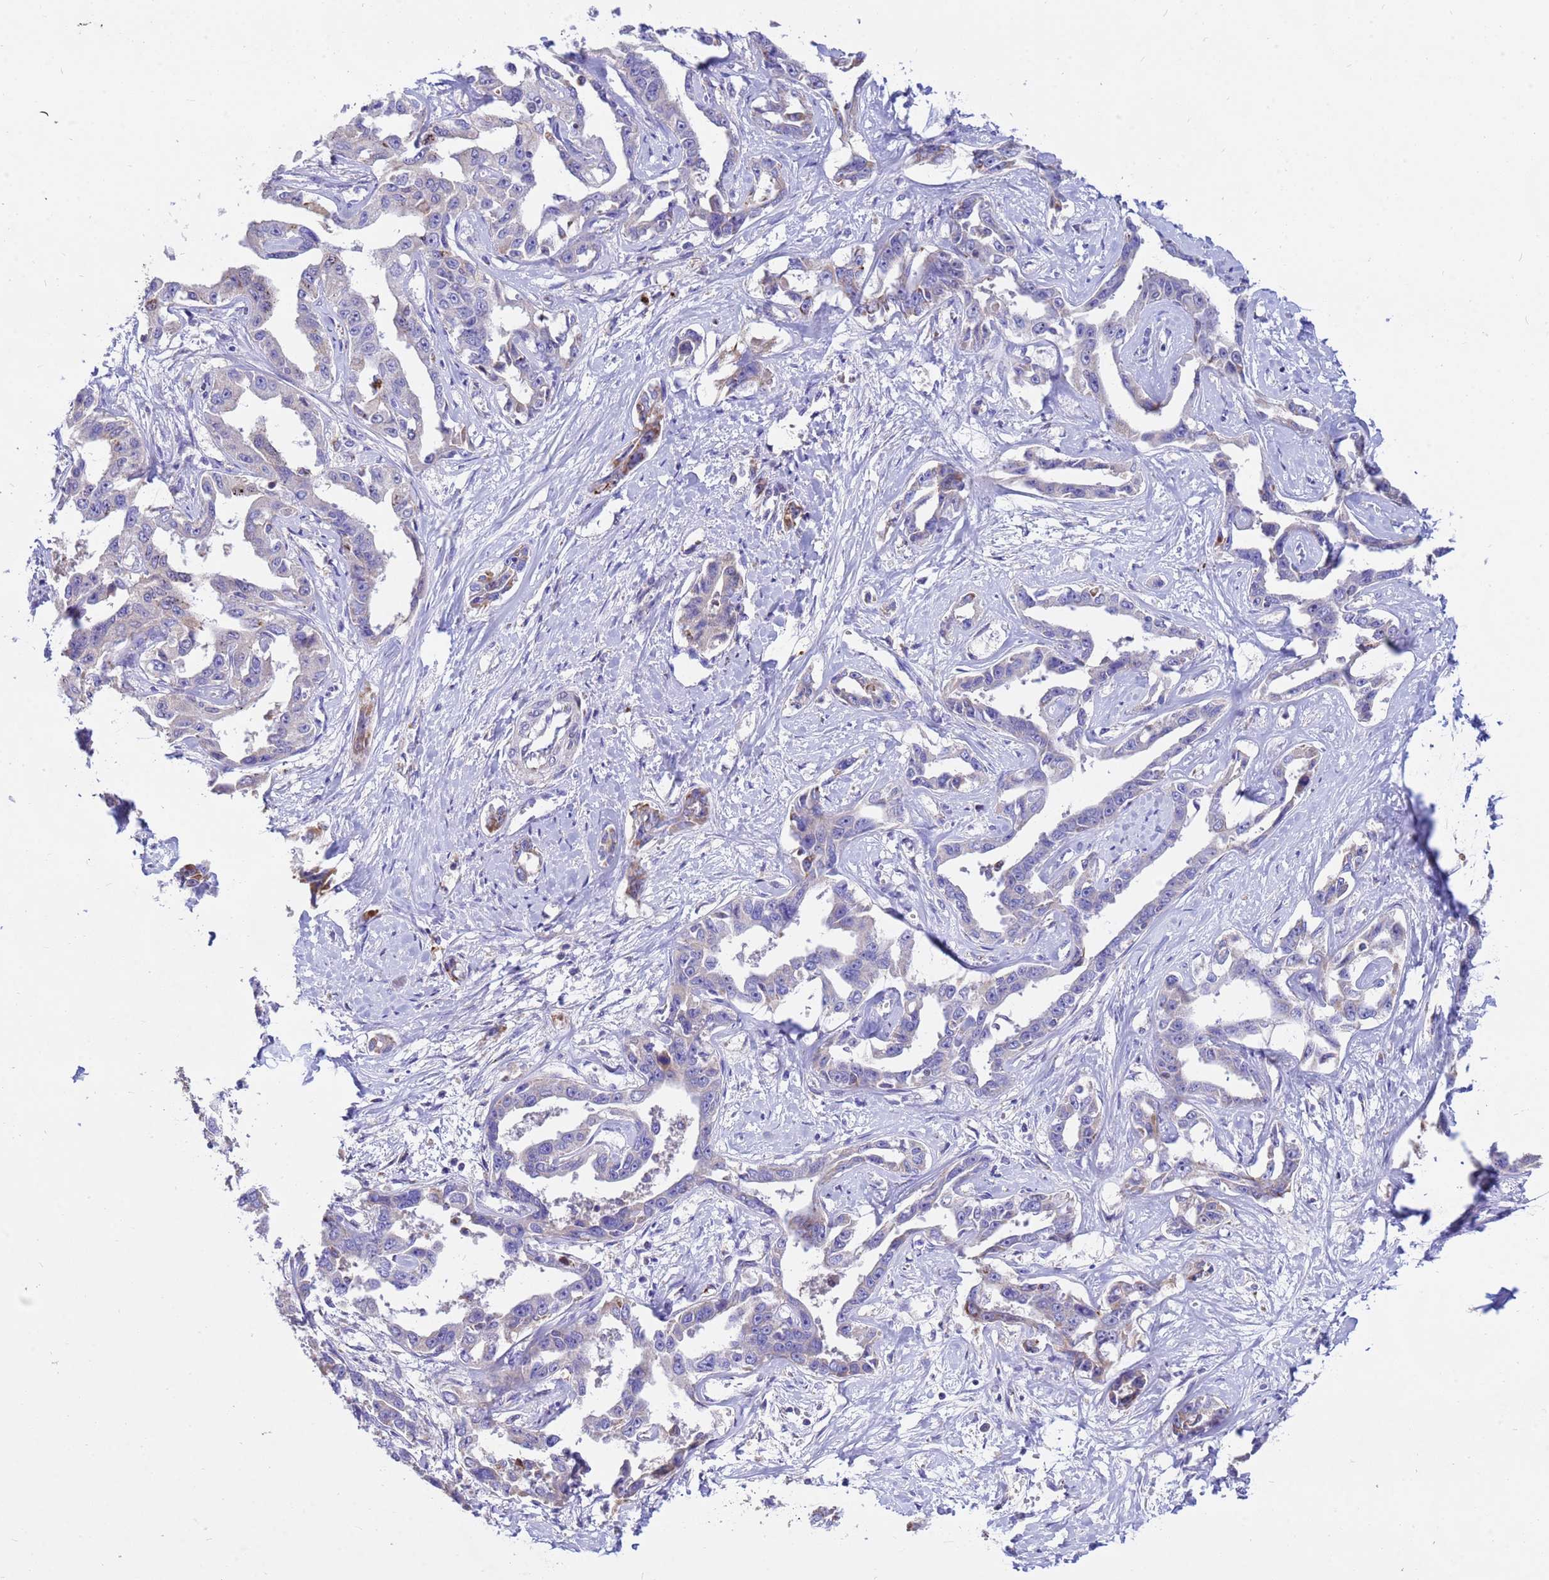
{"staining": {"intensity": "moderate", "quantity": "<25%", "location": "cytoplasmic/membranous"}, "tissue": "liver cancer", "cell_type": "Tumor cells", "image_type": "cancer", "snomed": [{"axis": "morphology", "description": "Cholangiocarcinoma"}, {"axis": "topography", "description": "Liver"}], "caption": "This image exhibits liver cholangiocarcinoma stained with immunohistochemistry (IHC) to label a protein in brown. The cytoplasmic/membranous of tumor cells show moderate positivity for the protein. Nuclei are counter-stained blue.", "gene": "TUBGCP3", "patient": {"sex": "male", "age": 59}}